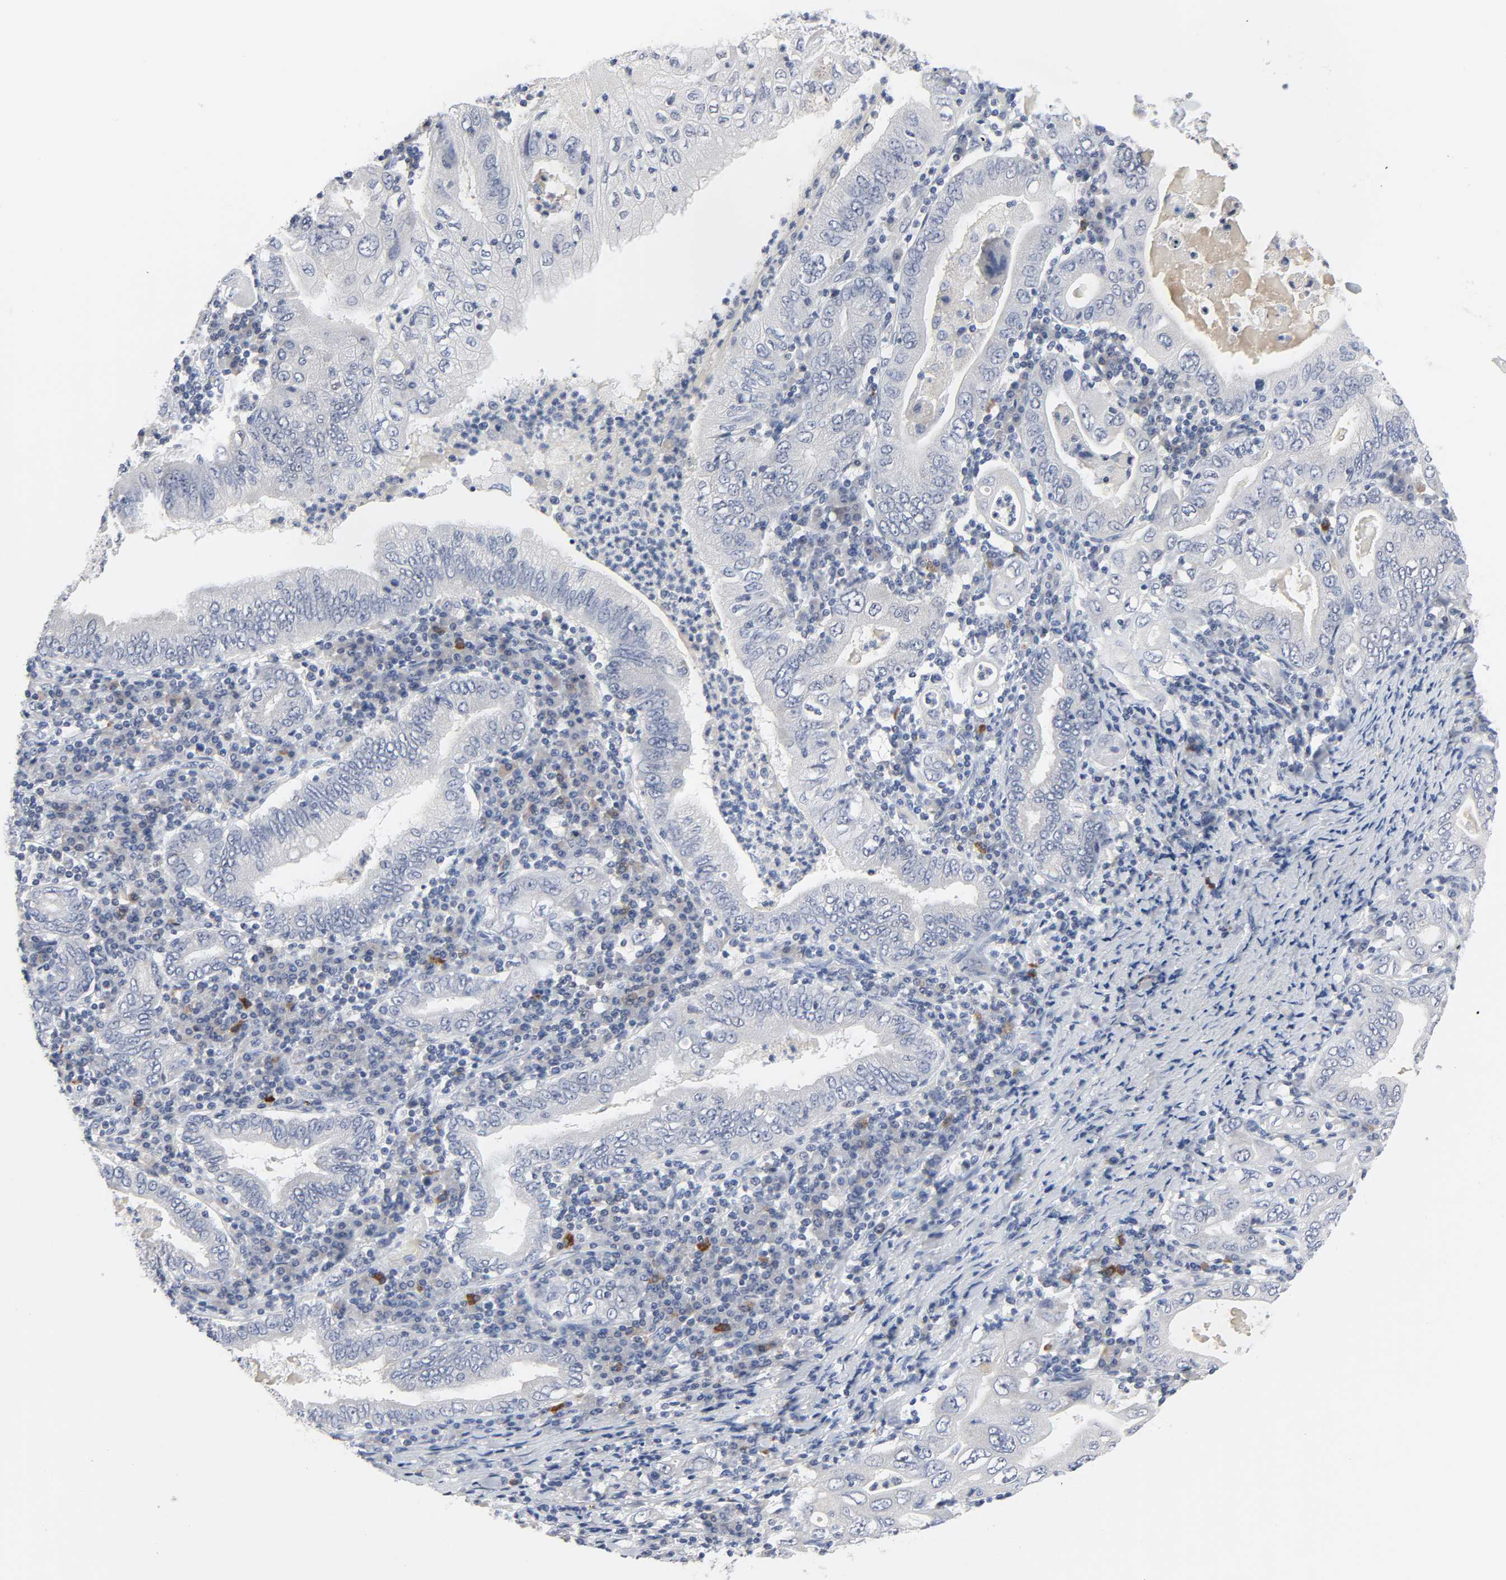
{"staining": {"intensity": "negative", "quantity": "none", "location": "none"}, "tissue": "stomach cancer", "cell_type": "Tumor cells", "image_type": "cancer", "snomed": [{"axis": "morphology", "description": "Normal tissue, NOS"}, {"axis": "morphology", "description": "Adenocarcinoma, NOS"}, {"axis": "topography", "description": "Esophagus"}, {"axis": "topography", "description": "Stomach, upper"}, {"axis": "topography", "description": "Peripheral nerve tissue"}], "caption": "Stomach adenocarcinoma stained for a protein using immunohistochemistry displays no staining tumor cells.", "gene": "WEE1", "patient": {"sex": "male", "age": 62}}